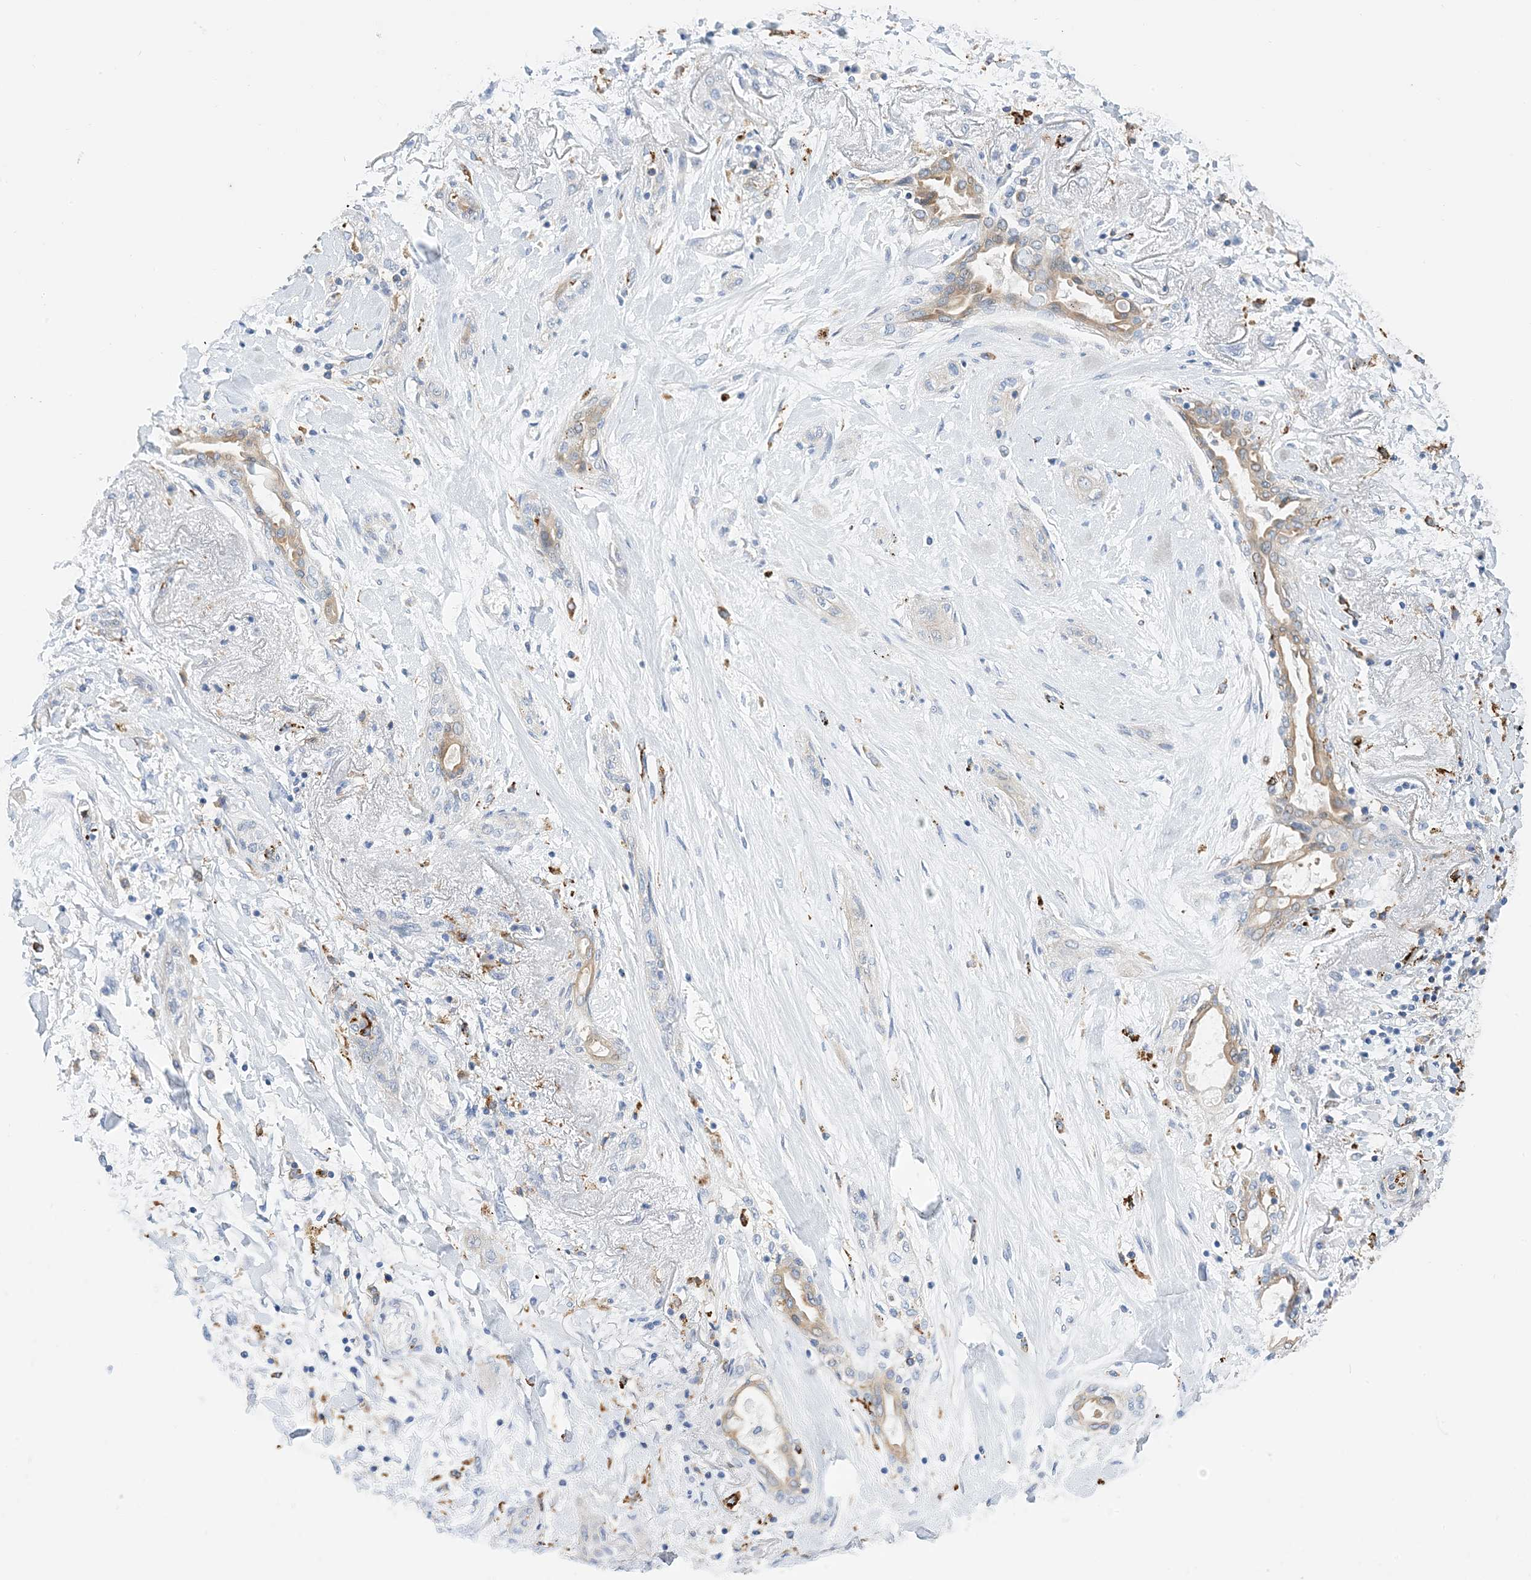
{"staining": {"intensity": "negative", "quantity": "none", "location": "none"}, "tissue": "lung cancer", "cell_type": "Tumor cells", "image_type": "cancer", "snomed": [{"axis": "morphology", "description": "Squamous cell carcinoma, NOS"}, {"axis": "topography", "description": "Lung"}], "caption": "Immunohistochemistry (IHC) histopathology image of neoplastic tissue: lung cancer stained with DAB shows no significant protein positivity in tumor cells.", "gene": "DPH3", "patient": {"sex": "female", "age": 47}}